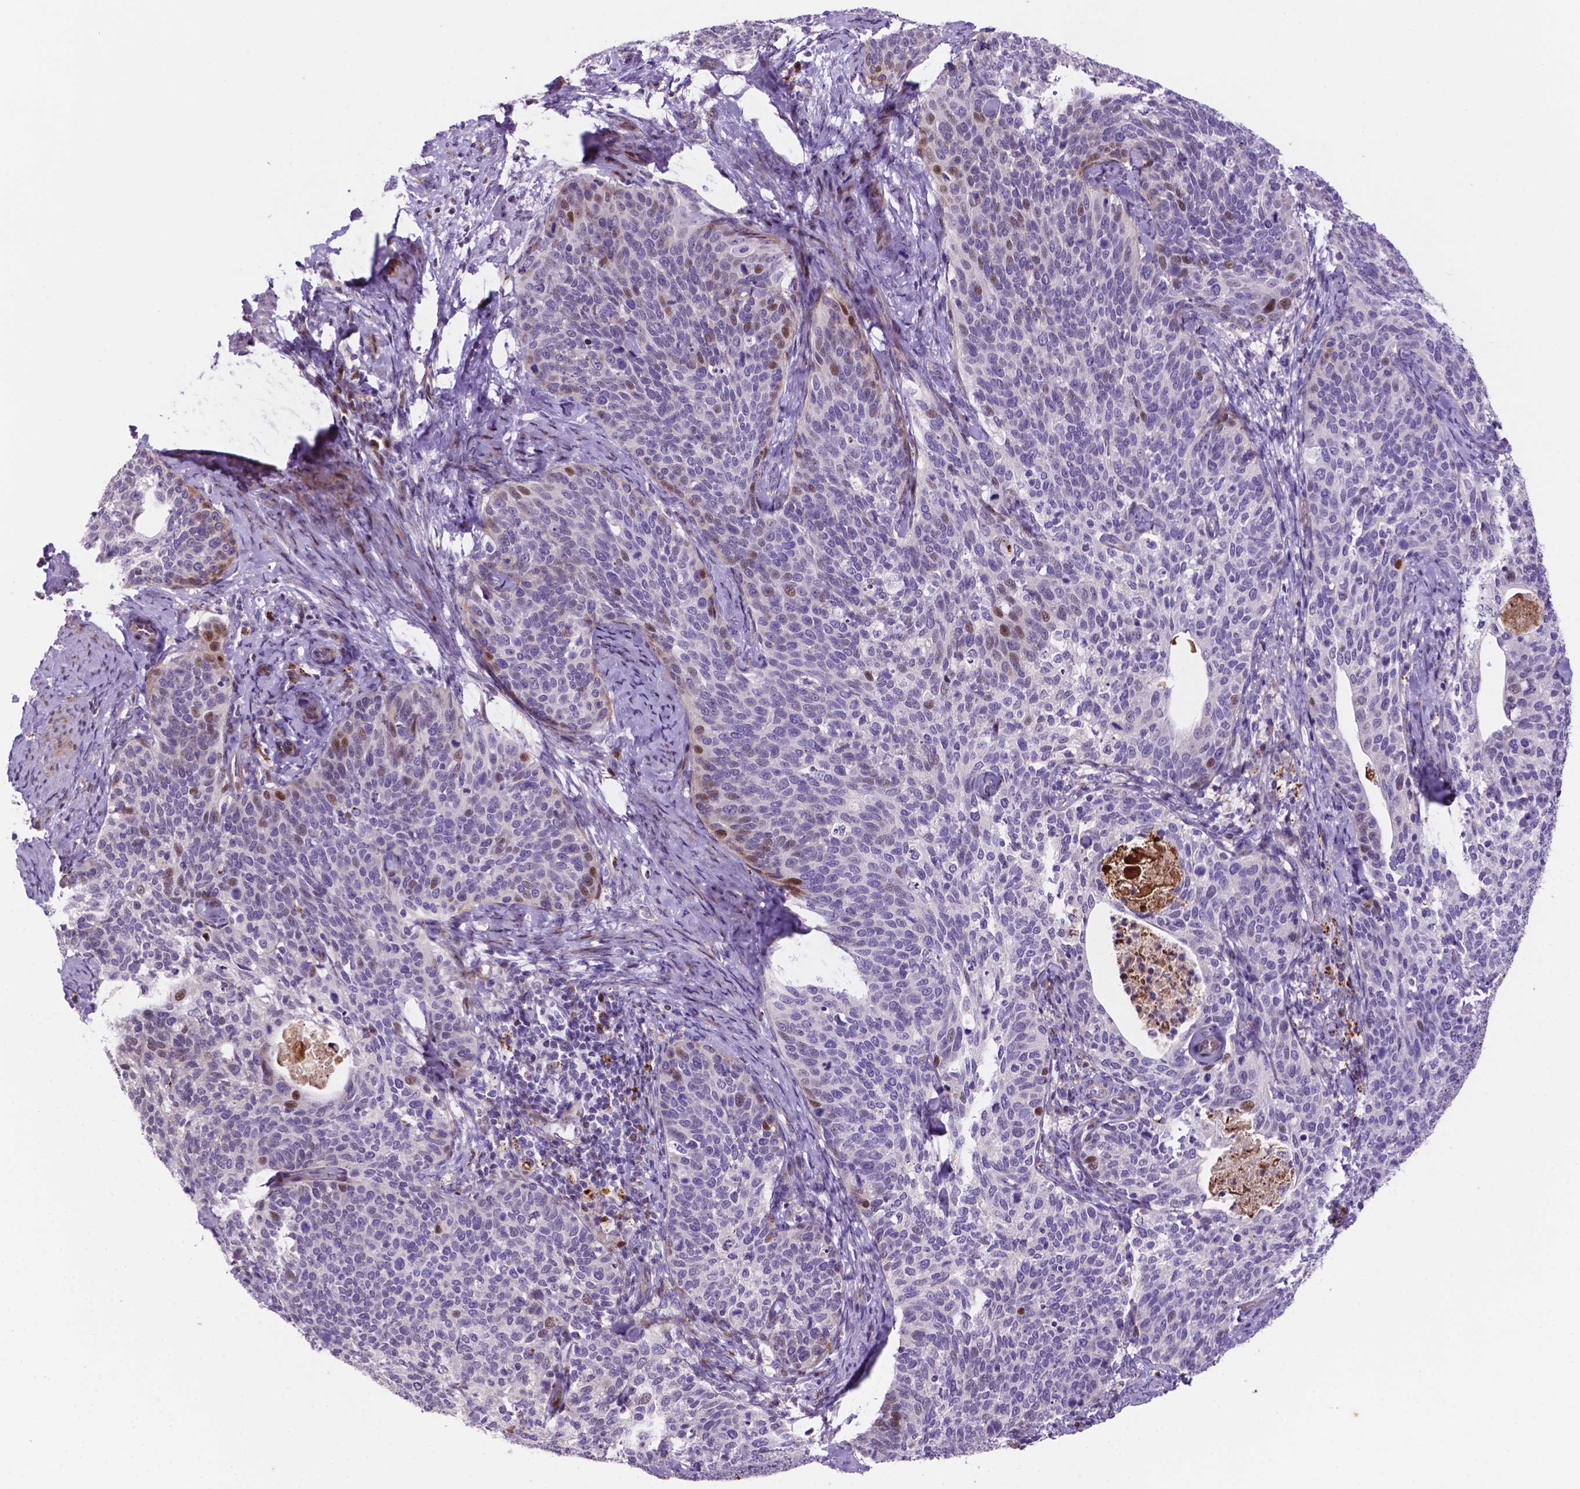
{"staining": {"intensity": "moderate", "quantity": "<25%", "location": "nuclear"}, "tissue": "cervical cancer", "cell_type": "Tumor cells", "image_type": "cancer", "snomed": [{"axis": "morphology", "description": "Squamous cell carcinoma, NOS"}, {"axis": "topography", "description": "Cervix"}], "caption": "The histopathology image shows immunohistochemical staining of squamous cell carcinoma (cervical). There is moderate nuclear positivity is present in about <25% of tumor cells. The protein of interest is shown in brown color, while the nuclei are stained blue.", "gene": "TM4SF20", "patient": {"sex": "female", "age": 69}}